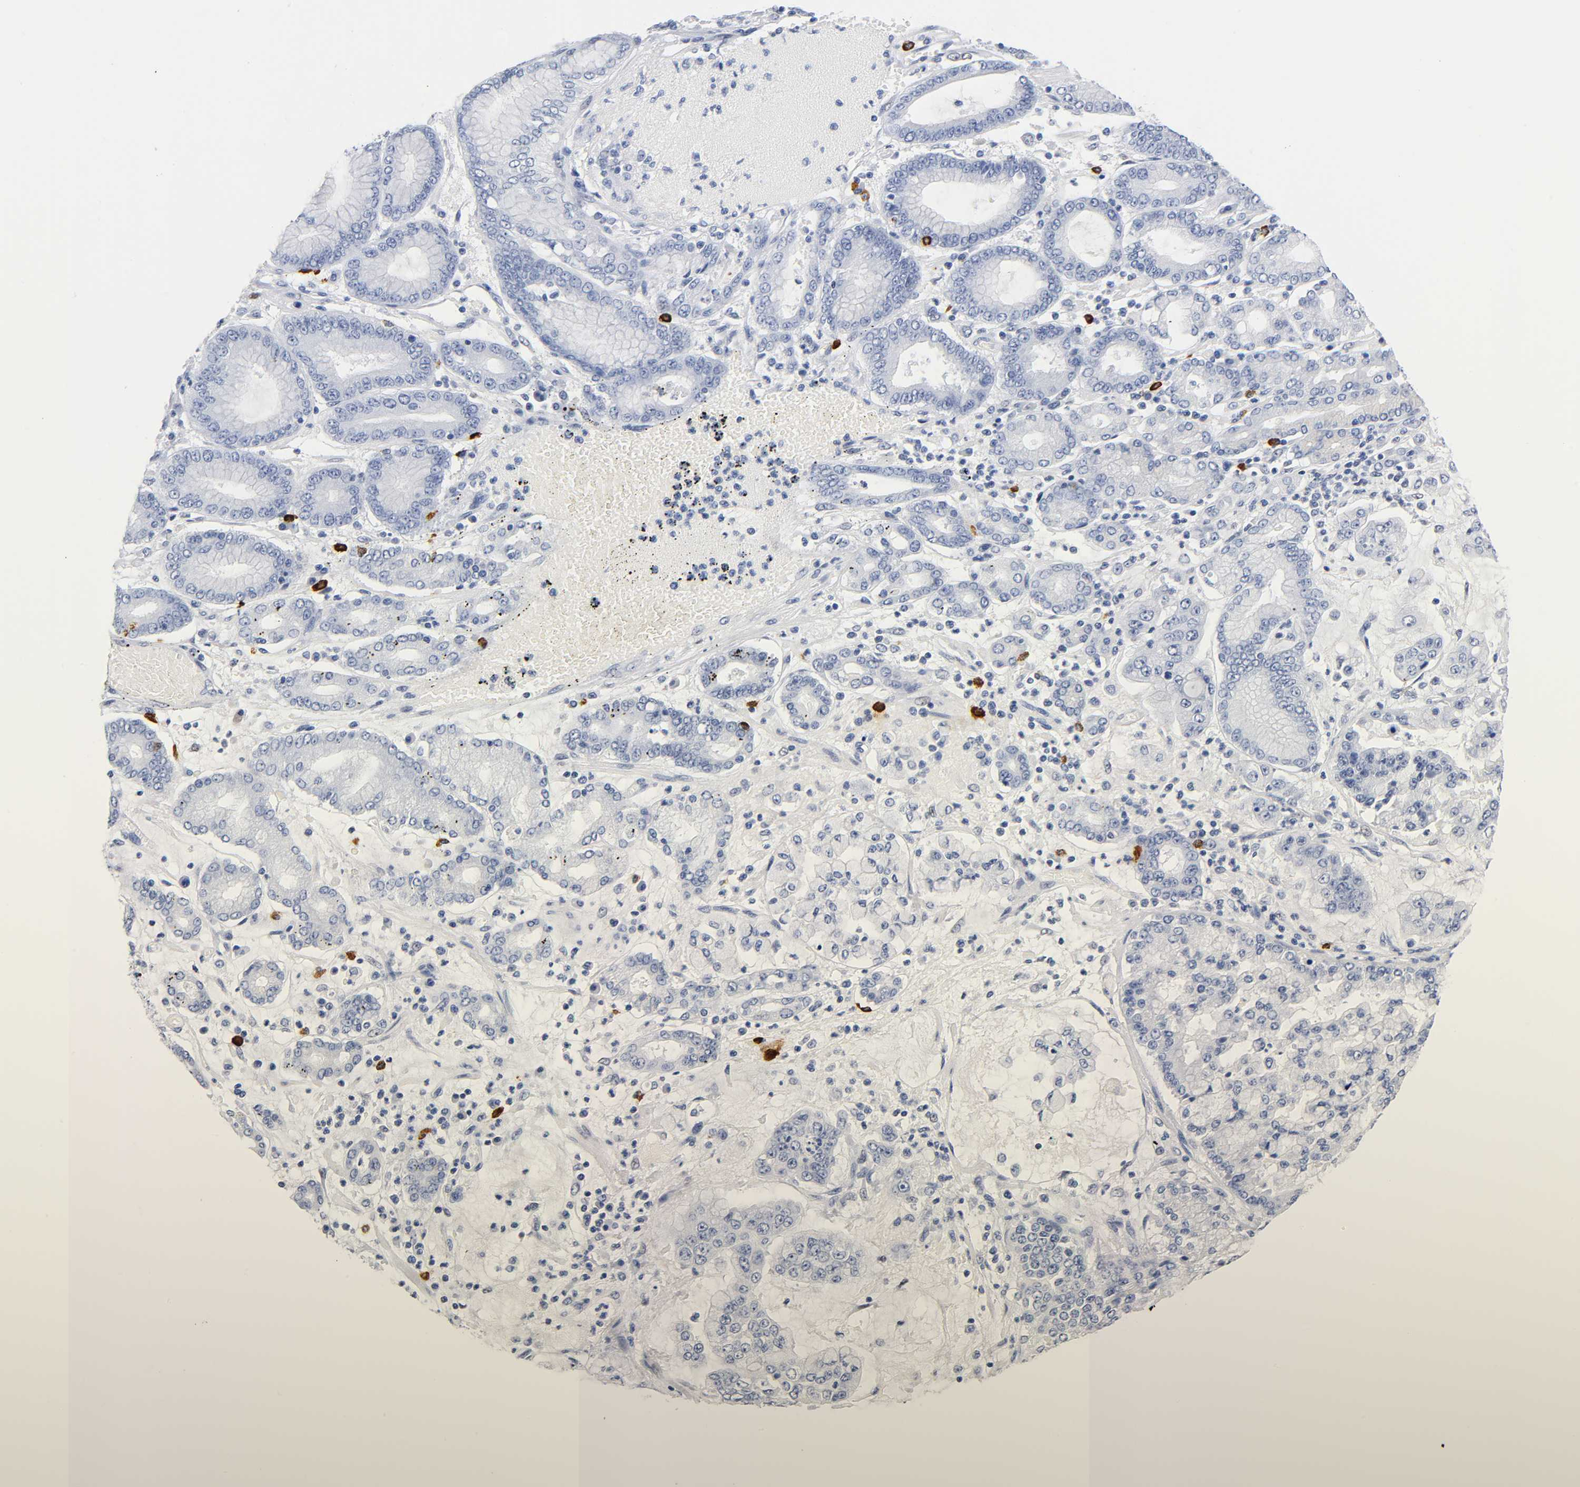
{"staining": {"intensity": "negative", "quantity": "none", "location": "none"}, "tissue": "stomach cancer", "cell_type": "Tumor cells", "image_type": "cancer", "snomed": [{"axis": "morphology", "description": "Normal tissue, NOS"}, {"axis": "morphology", "description": "Adenocarcinoma, NOS"}, {"axis": "topography", "description": "Stomach, upper"}, {"axis": "topography", "description": "Stomach"}], "caption": "IHC image of human stomach cancer stained for a protein (brown), which shows no positivity in tumor cells. (DAB immunohistochemistry (IHC), high magnification).", "gene": "NAB2", "patient": {"sex": "male", "age": 76}}